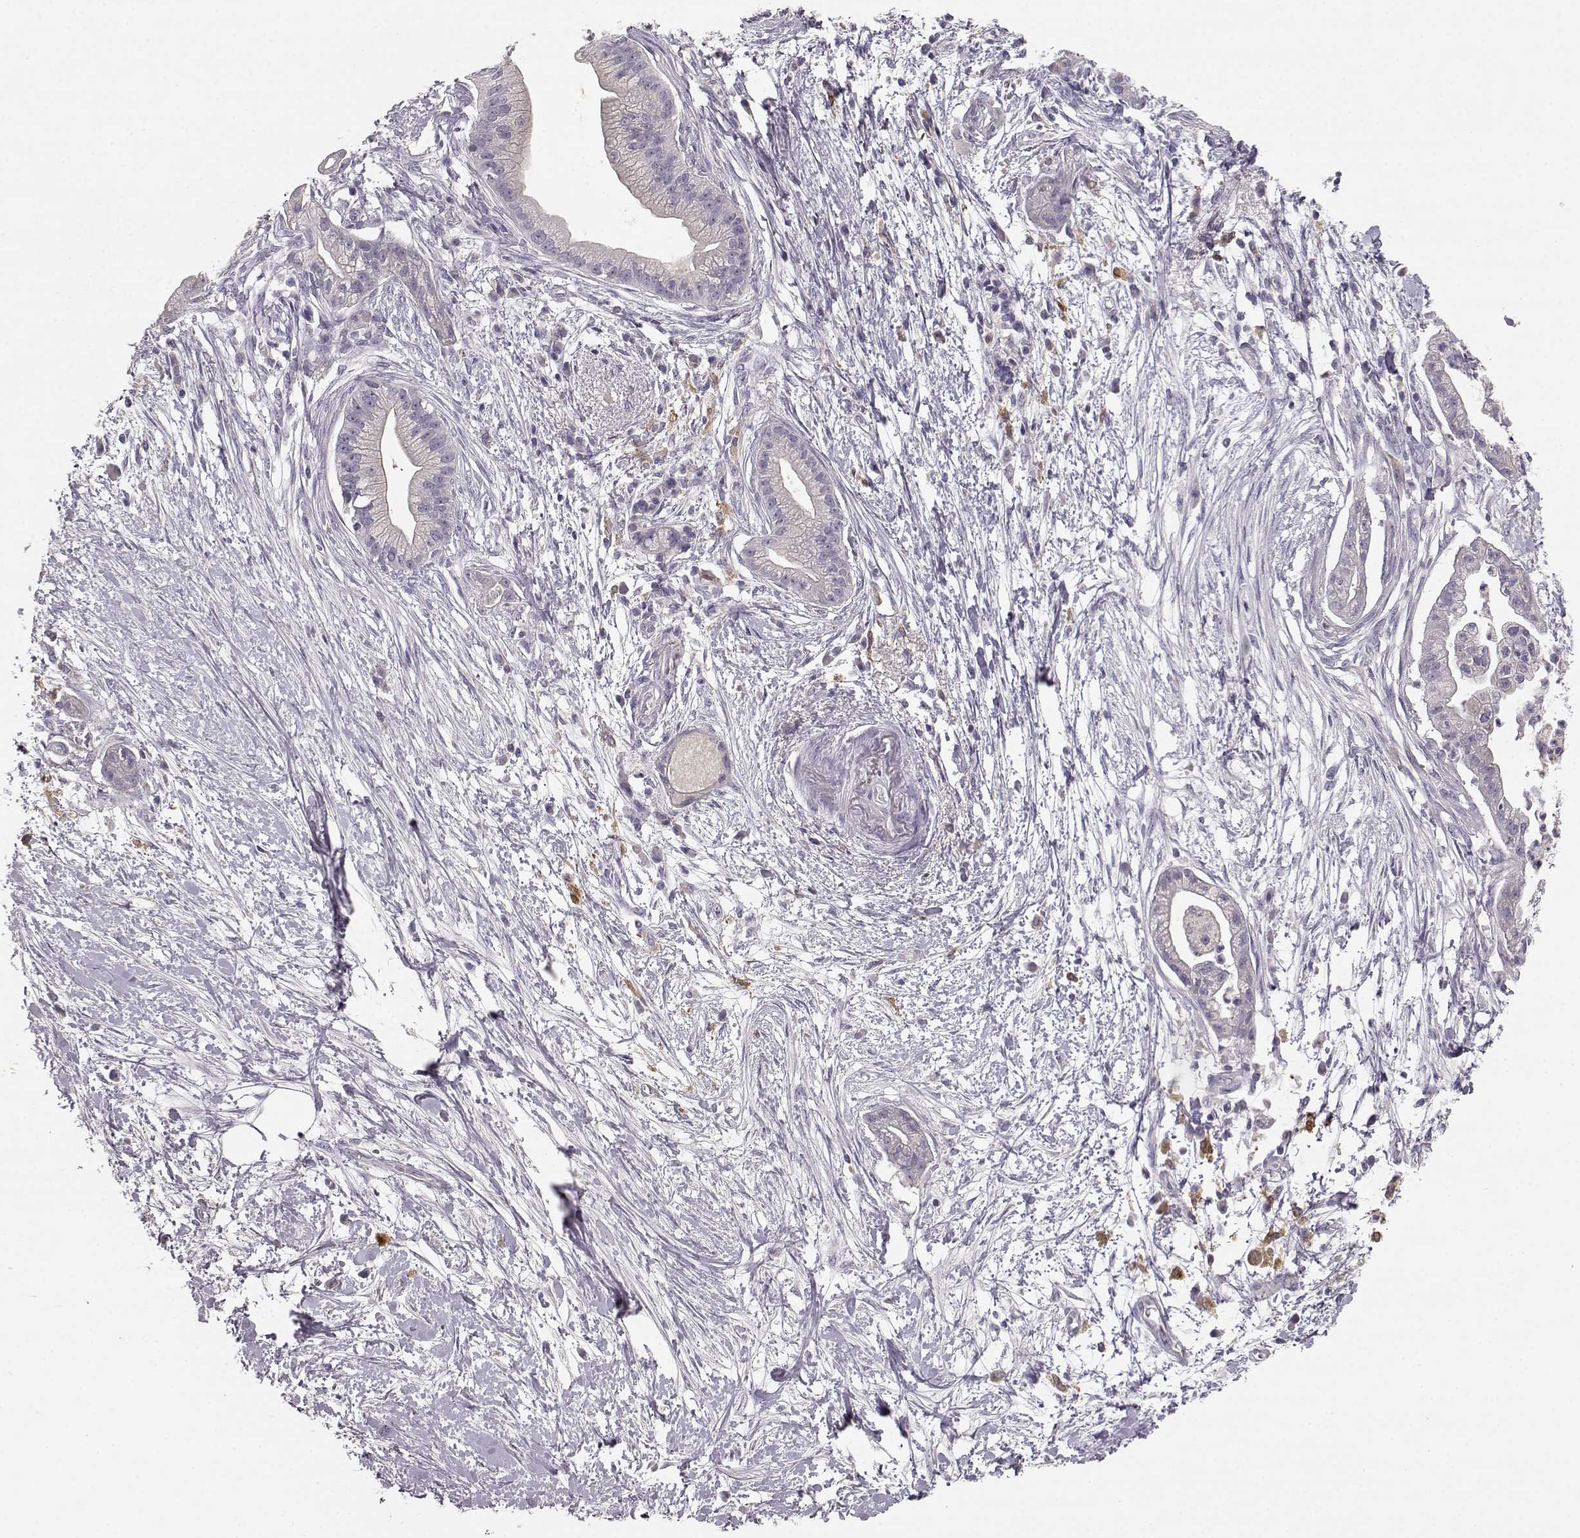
{"staining": {"intensity": "negative", "quantity": "none", "location": "none"}, "tissue": "pancreatic cancer", "cell_type": "Tumor cells", "image_type": "cancer", "snomed": [{"axis": "morphology", "description": "Normal tissue, NOS"}, {"axis": "morphology", "description": "Adenocarcinoma, NOS"}, {"axis": "topography", "description": "Lymph node"}, {"axis": "topography", "description": "Pancreas"}], "caption": "A micrograph of pancreatic cancer stained for a protein displays no brown staining in tumor cells.", "gene": "GHR", "patient": {"sex": "female", "age": 58}}